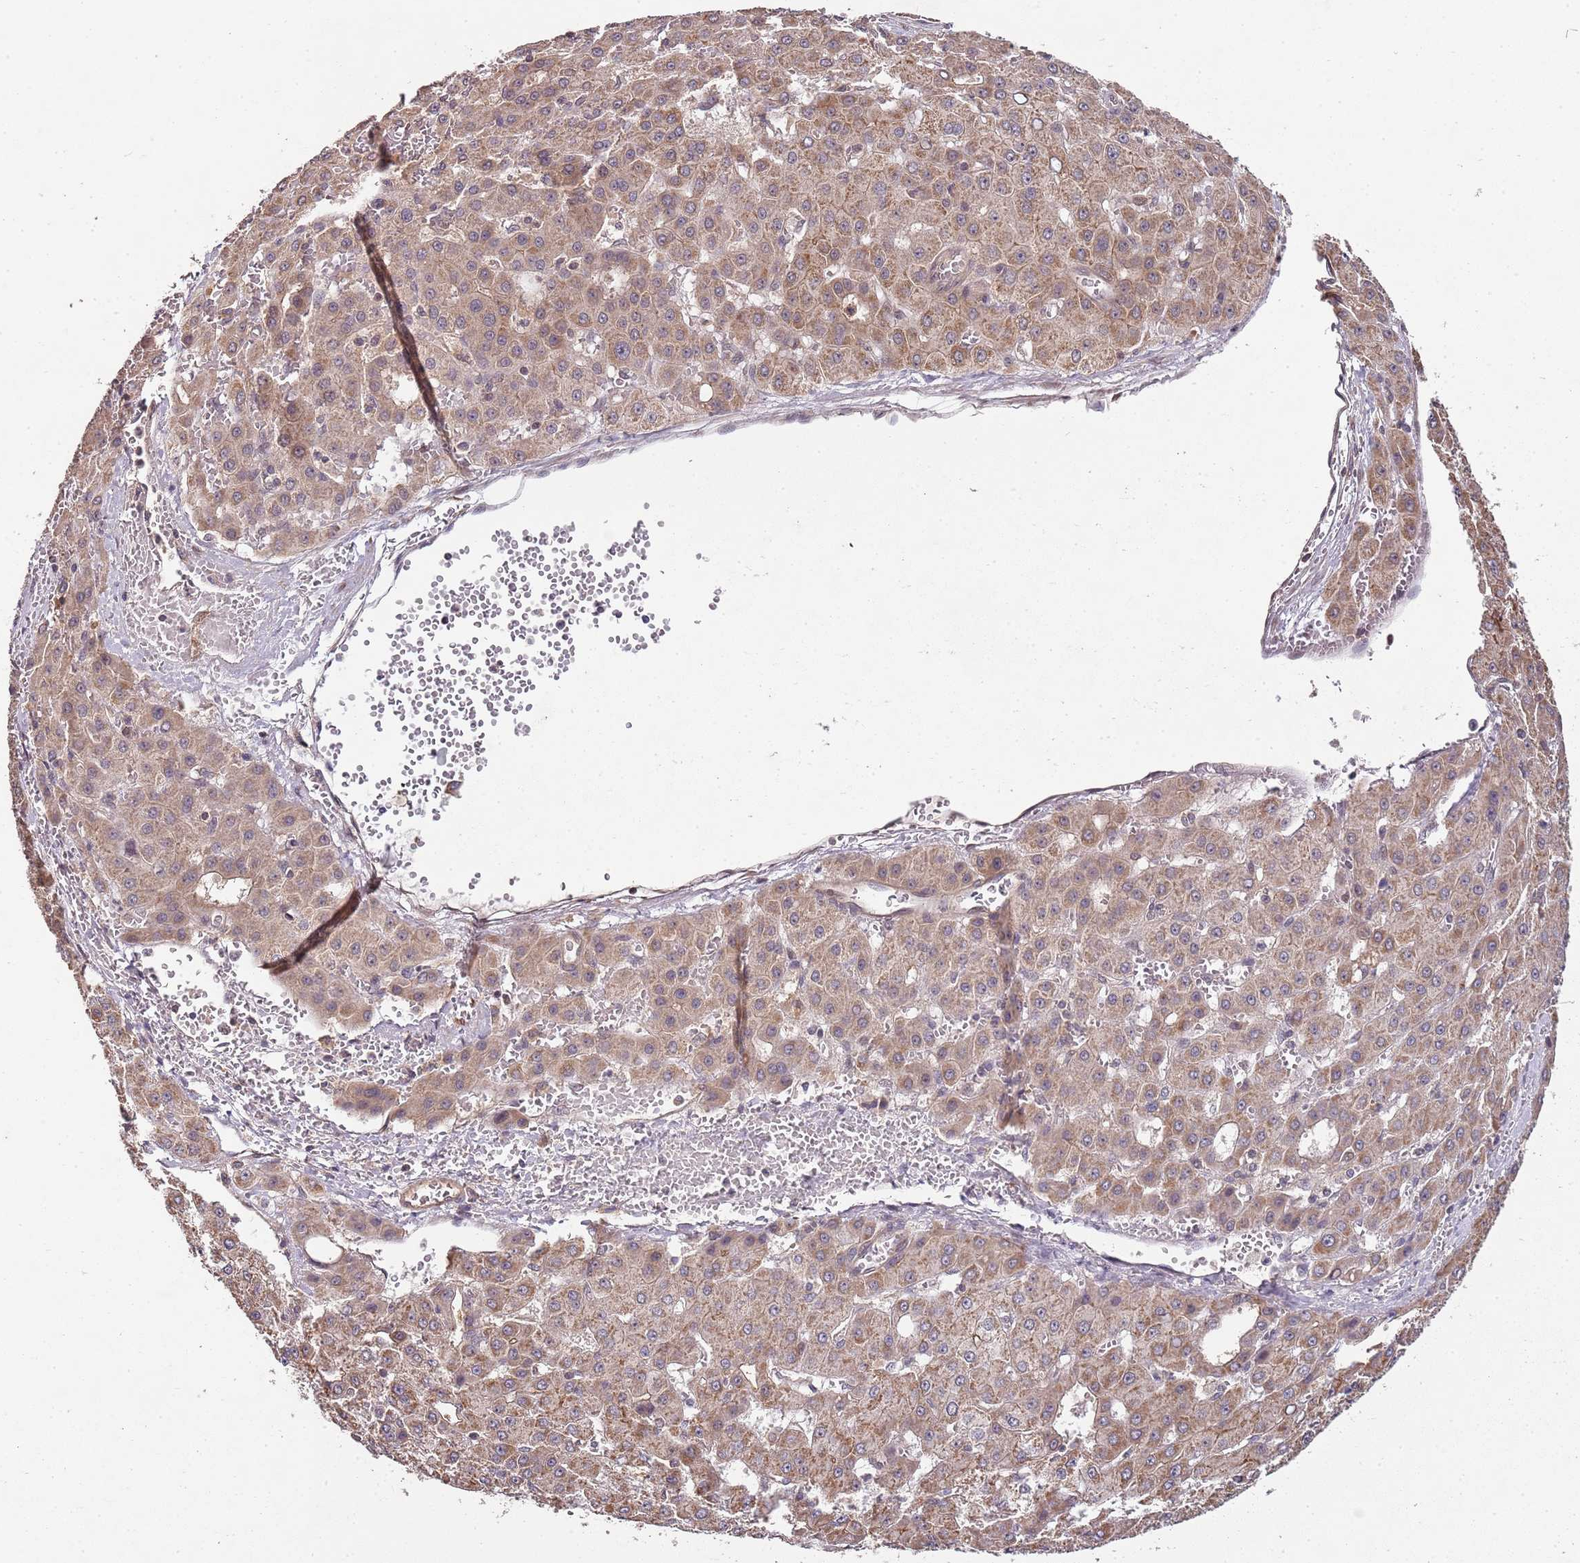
{"staining": {"intensity": "moderate", "quantity": ">75%", "location": "cytoplasmic/membranous"}, "tissue": "liver cancer", "cell_type": "Tumor cells", "image_type": "cancer", "snomed": [{"axis": "morphology", "description": "Carcinoma, Hepatocellular, NOS"}, {"axis": "topography", "description": "Liver"}], "caption": "Hepatocellular carcinoma (liver) was stained to show a protein in brown. There is medium levels of moderate cytoplasmic/membranous expression in approximately >75% of tumor cells.", "gene": "LIN37", "patient": {"sex": "male", "age": 47}}